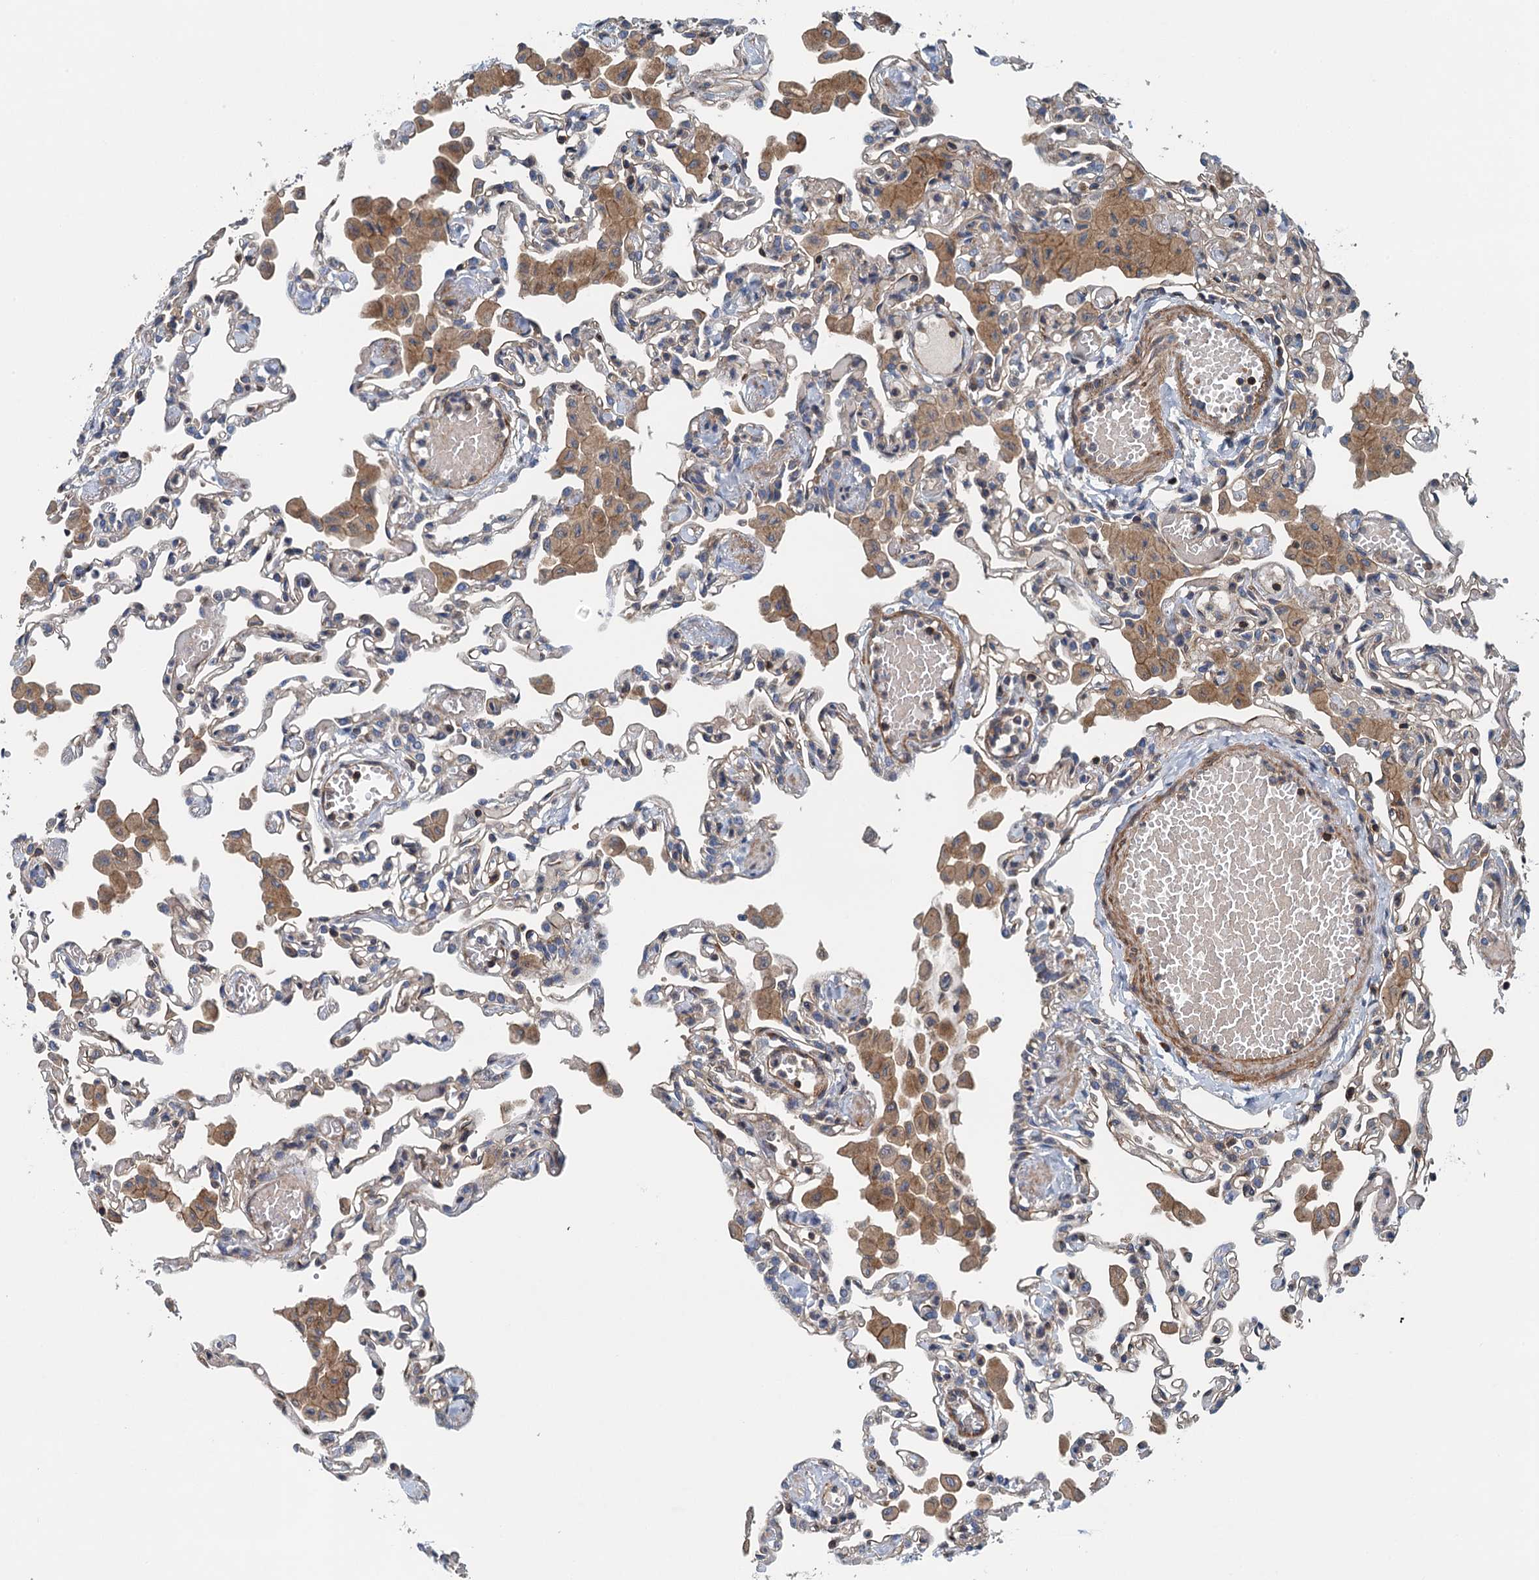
{"staining": {"intensity": "negative", "quantity": "none", "location": "none"}, "tissue": "lung", "cell_type": "Alveolar cells", "image_type": "normal", "snomed": [{"axis": "morphology", "description": "Normal tissue, NOS"}, {"axis": "topography", "description": "Bronchus"}, {"axis": "topography", "description": "Lung"}], "caption": "A histopathology image of lung stained for a protein shows no brown staining in alveolar cells. (DAB (3,3'-diaminobenzidine) immunohistochemistry (IHC), high magnification).", "gene": "PPP1R14D", "patient": {"sex": "female", "age": 49}}